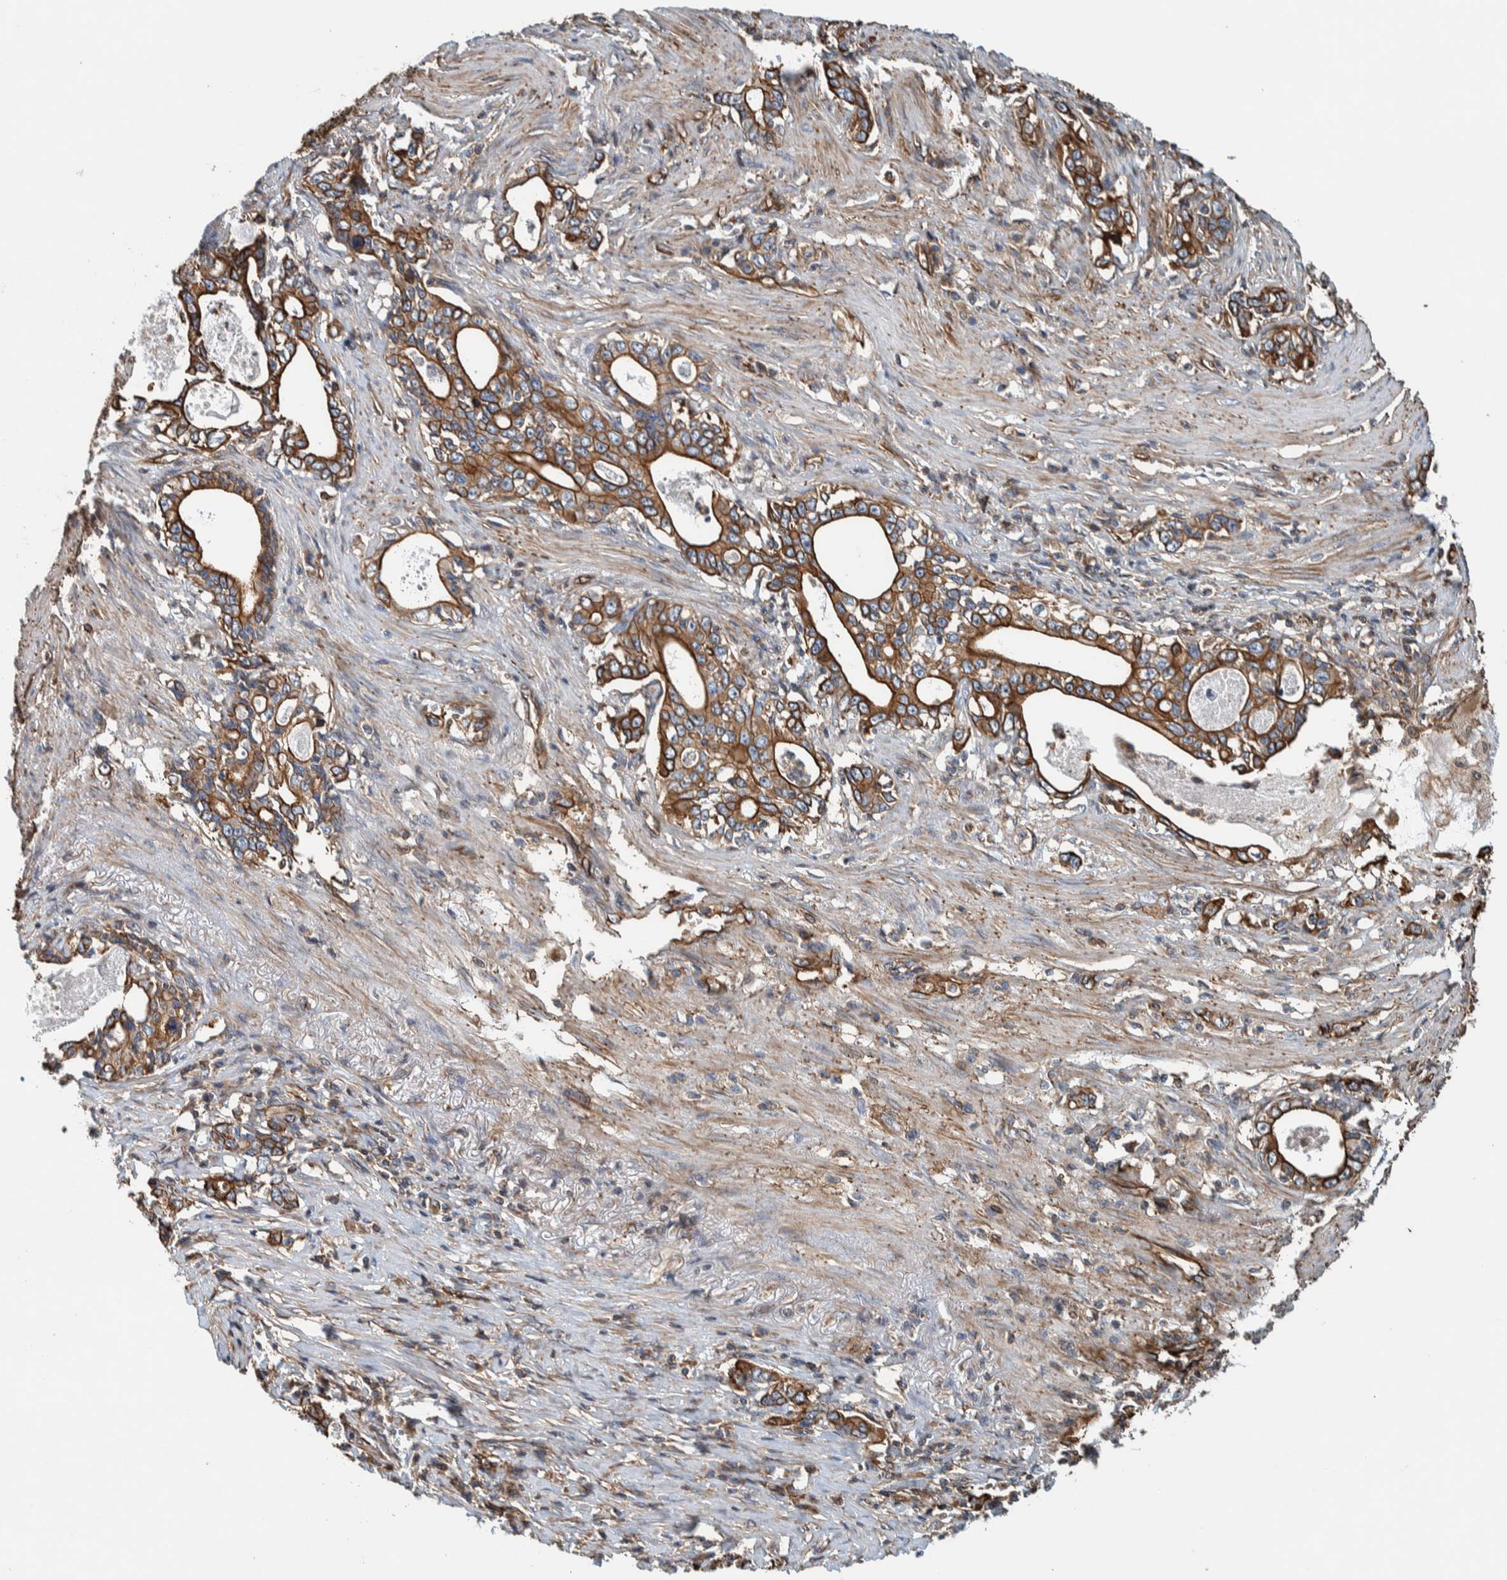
{"staining": {"intensity": "strong", "quantity": ">75%", "location": "cytoplasmic/membranous"}, "tissue": "stomach cancer", "cell_type": "Tumor cells", "image_type": "cancer", "snomed": [{"axis": "morphology", "description": "Adenocarcinoma, NOS"}, {"axis": "topography", "description": "Stomach, lower"}], "caption": "Immunohistochemistry (IHC) staining of stomach cancer, which reveals high levels of strong cytoplasmic/membranous expression in approximately >75% of tumor cells indicating strong cytoplasmic/membranous protein positivity. The staining was performed using DAB (brown) for protein detection and nuclei were counterstained in hematoxylin (blue).", "gene": "PKD1L1", "patient": {"sex": "female", "age": 72}}